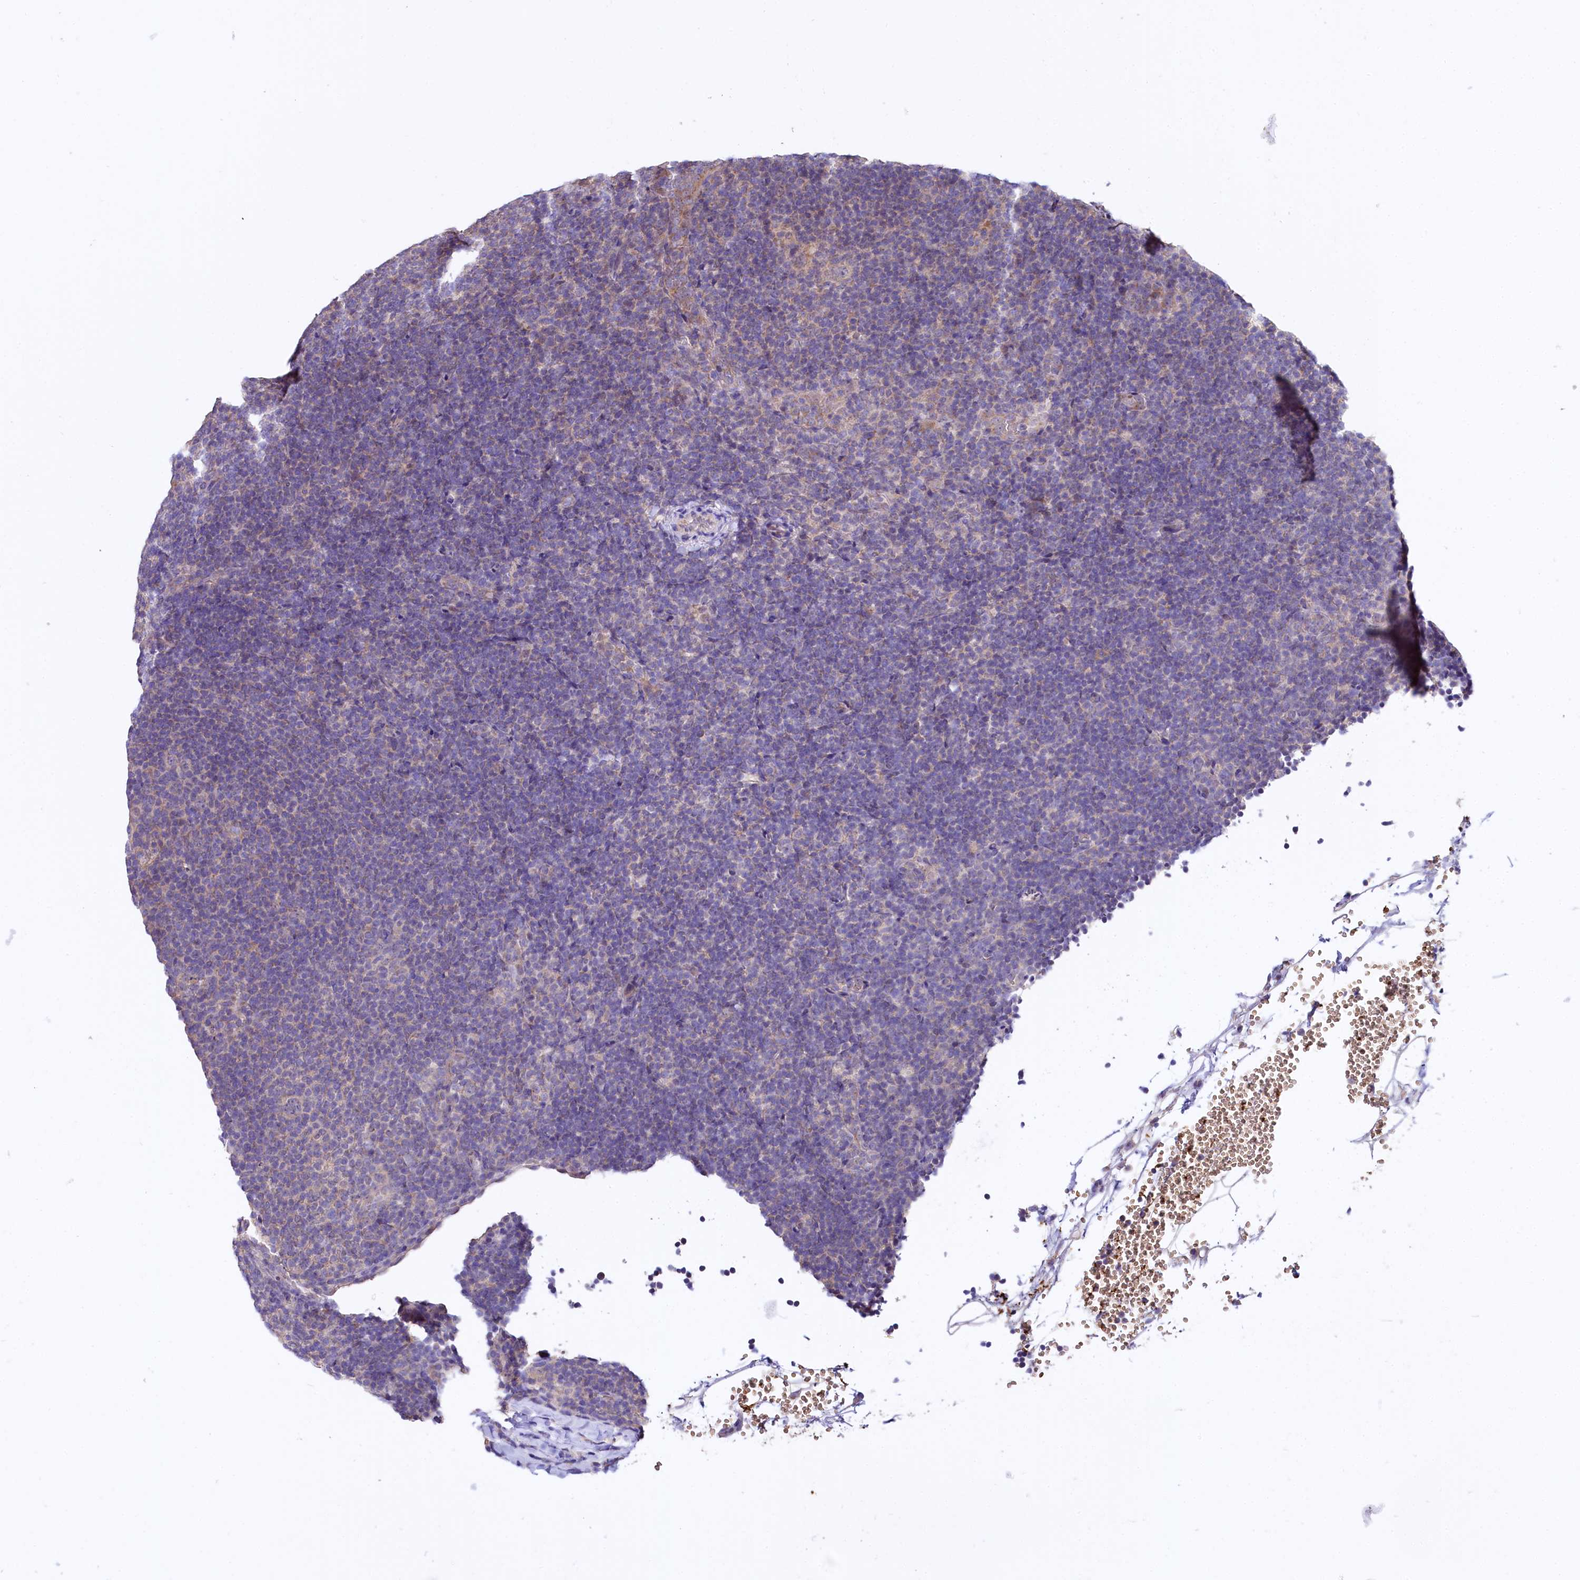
{"staining": {"intensity": "weak", "quantity": "<25%", "location": "cytoplasmic/membranous"}, "tissue": "lymphoma", "cell_type": "Tumor cells", "image_type": "cancer", "snomed": [{"axis": "morphology", "description": "Hodgkin's disease, NOS"}, {"axis": "topography", "description": "Lymph node"}], "caption": "DAB (3,3'-diaminobenzidine) immunohistochemical staining of Hodgkin's disease shows no significant staining in tumor cells.", "gene": "CEP295", "patient": {"sex": "female", "age": 57}}